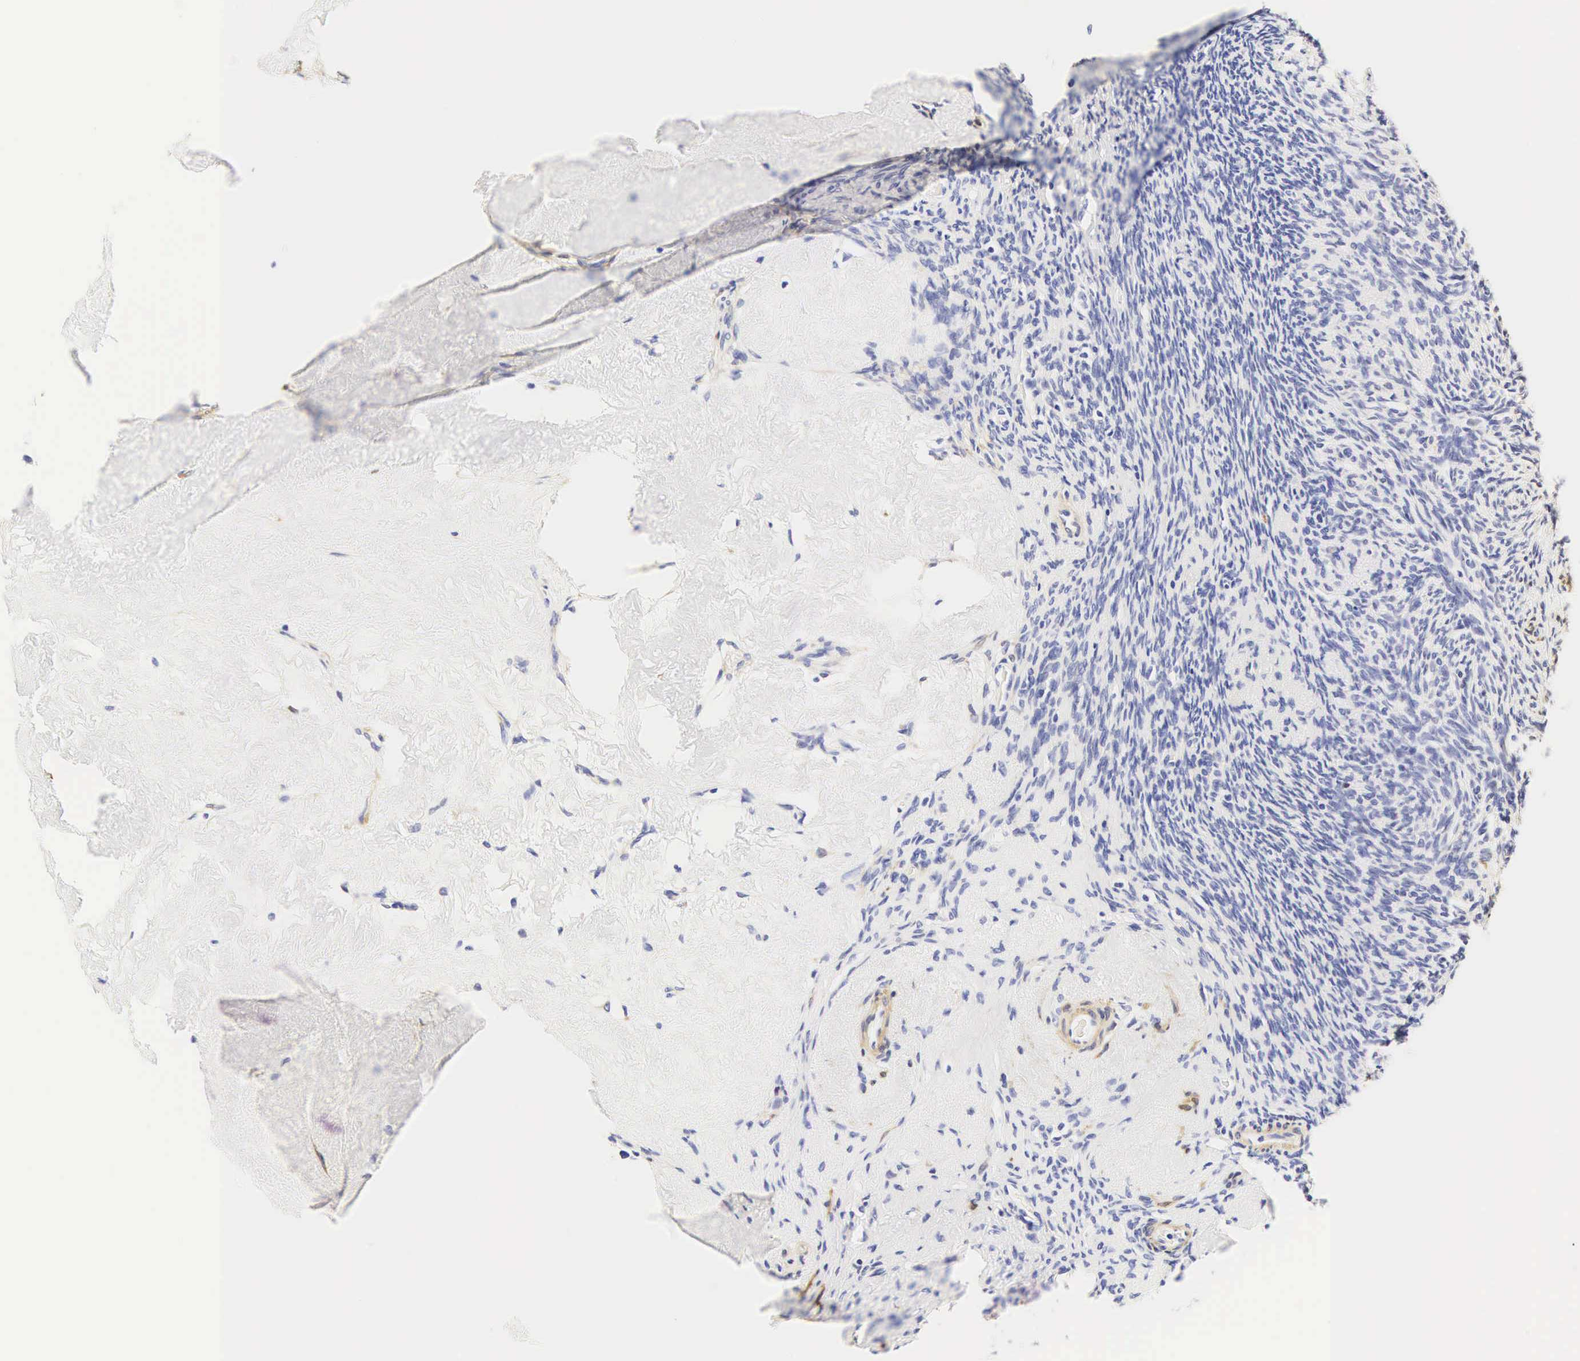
{"staining": {"intensity": "negative", "quantity": "none", "location": "none"}, "tissue": "ovary", "cell_type": "Ovarian stroma cells", "image_type": "normal", "snomed": [{"axis": "morphology", "description": "Normal tissue, NOS"}, {"axis": "topography", "description": "Ovary"}], "caption": "High power microscopy photomicrograph of an immunohistochemistry (IHC) image of unremarkable ovary, revealing no significant expression in ovarian stroma cells. (DAB immunohistochemistry with hematoxylin counter stain).", "gene": "CNN1", "patient": {"sex": "female", "age": 53}}